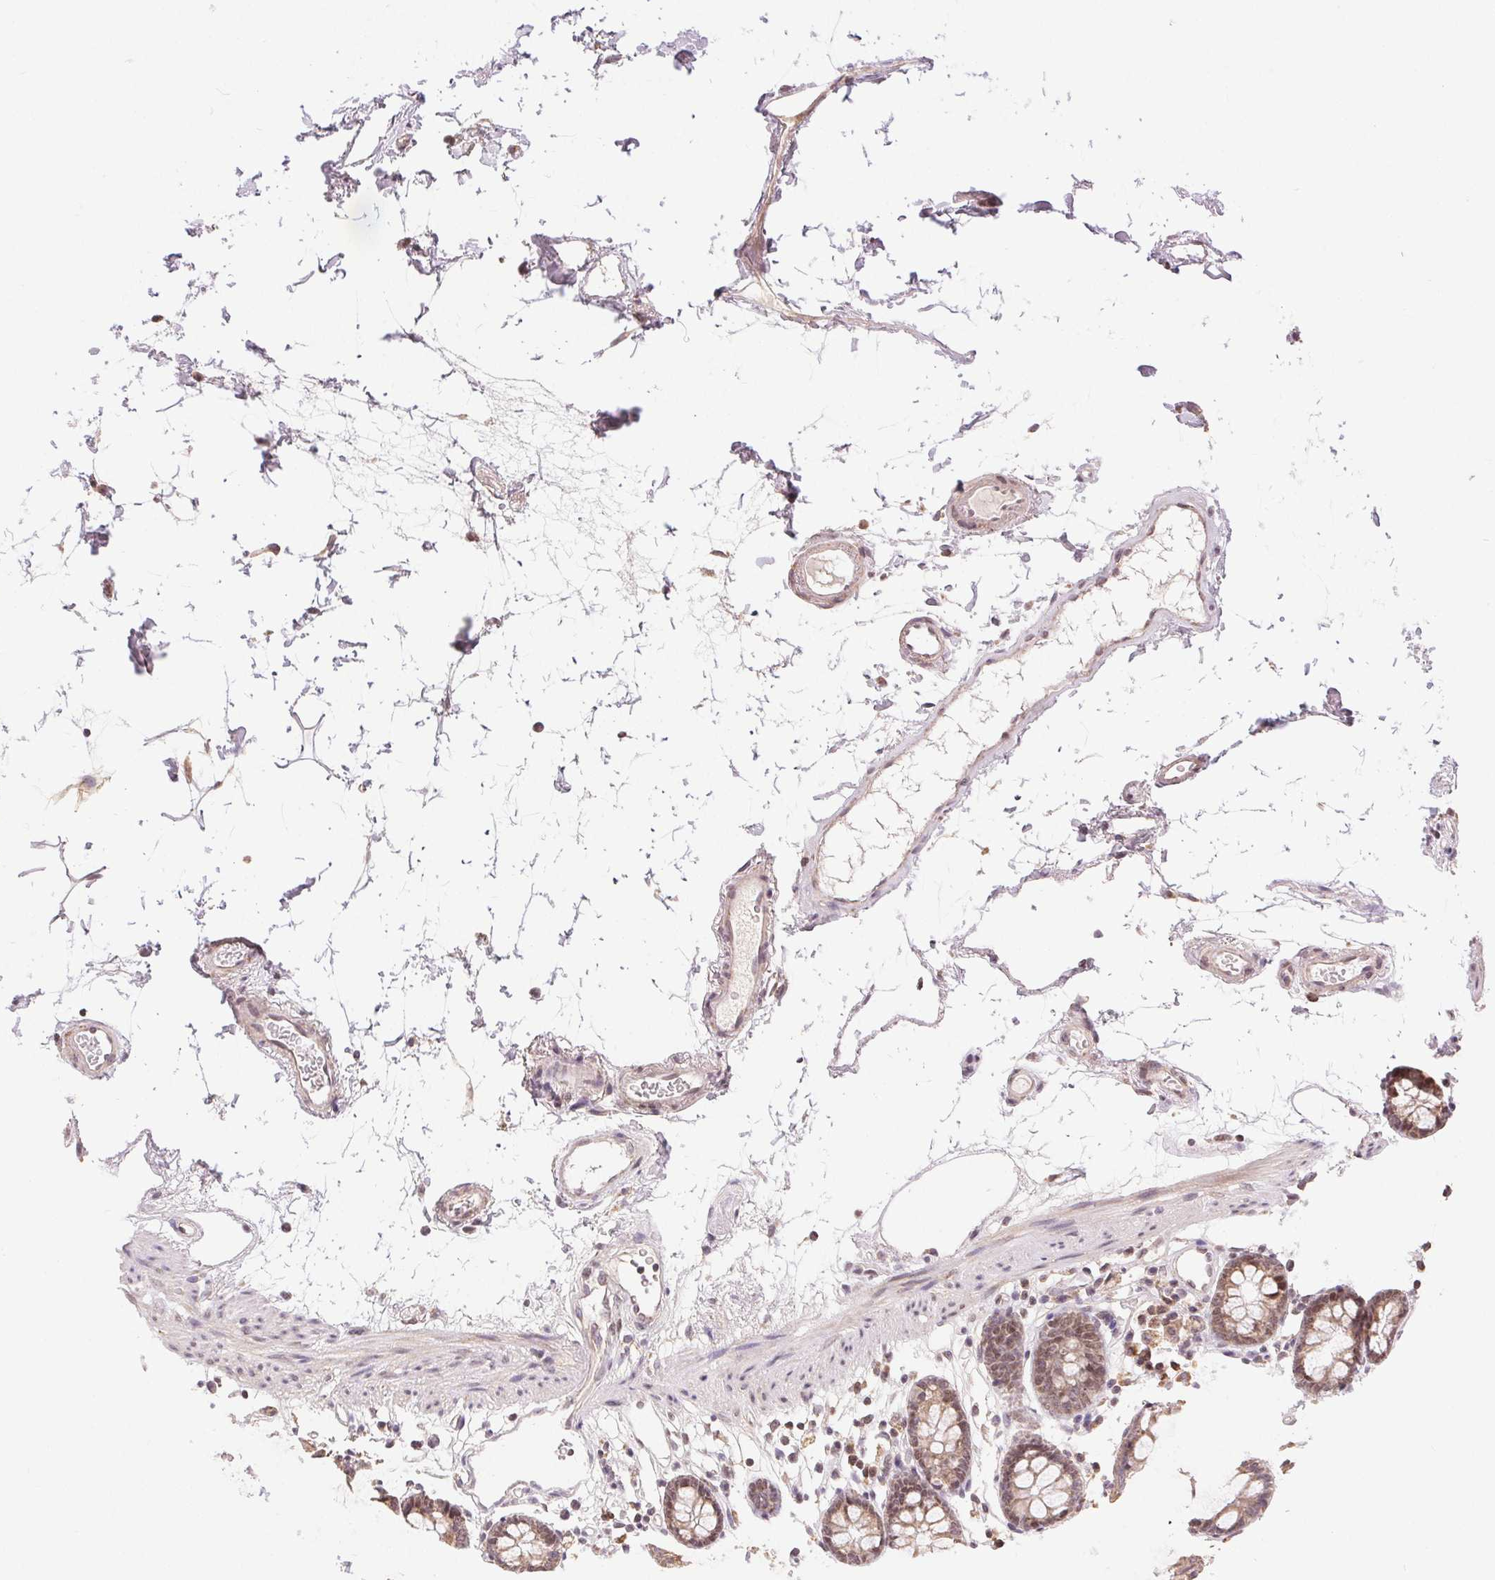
{"staining": {"intensity": "weak", "quantity": "25%-75%", "location": "cytoplasmic/membranous"}, "tissue": "colon", "cell_type": "Endothelial cells", "image_type": "normal", "snomed": [{"axis": "morphology", "description": "Normal tissue, NOS"}, {"axis": "topography", "description": "Colon"}], "caption": "Endothelial cells exhibit low levels of weak cytoplasmic/membranous expression in approximately 25%-75% of cells in unremarkable human colon. Ihc stains the protein of interest in brown and the nuclei are stained blue.", "gene": "PIWIL4", "patient": {"sex": "female", "age": 84}}